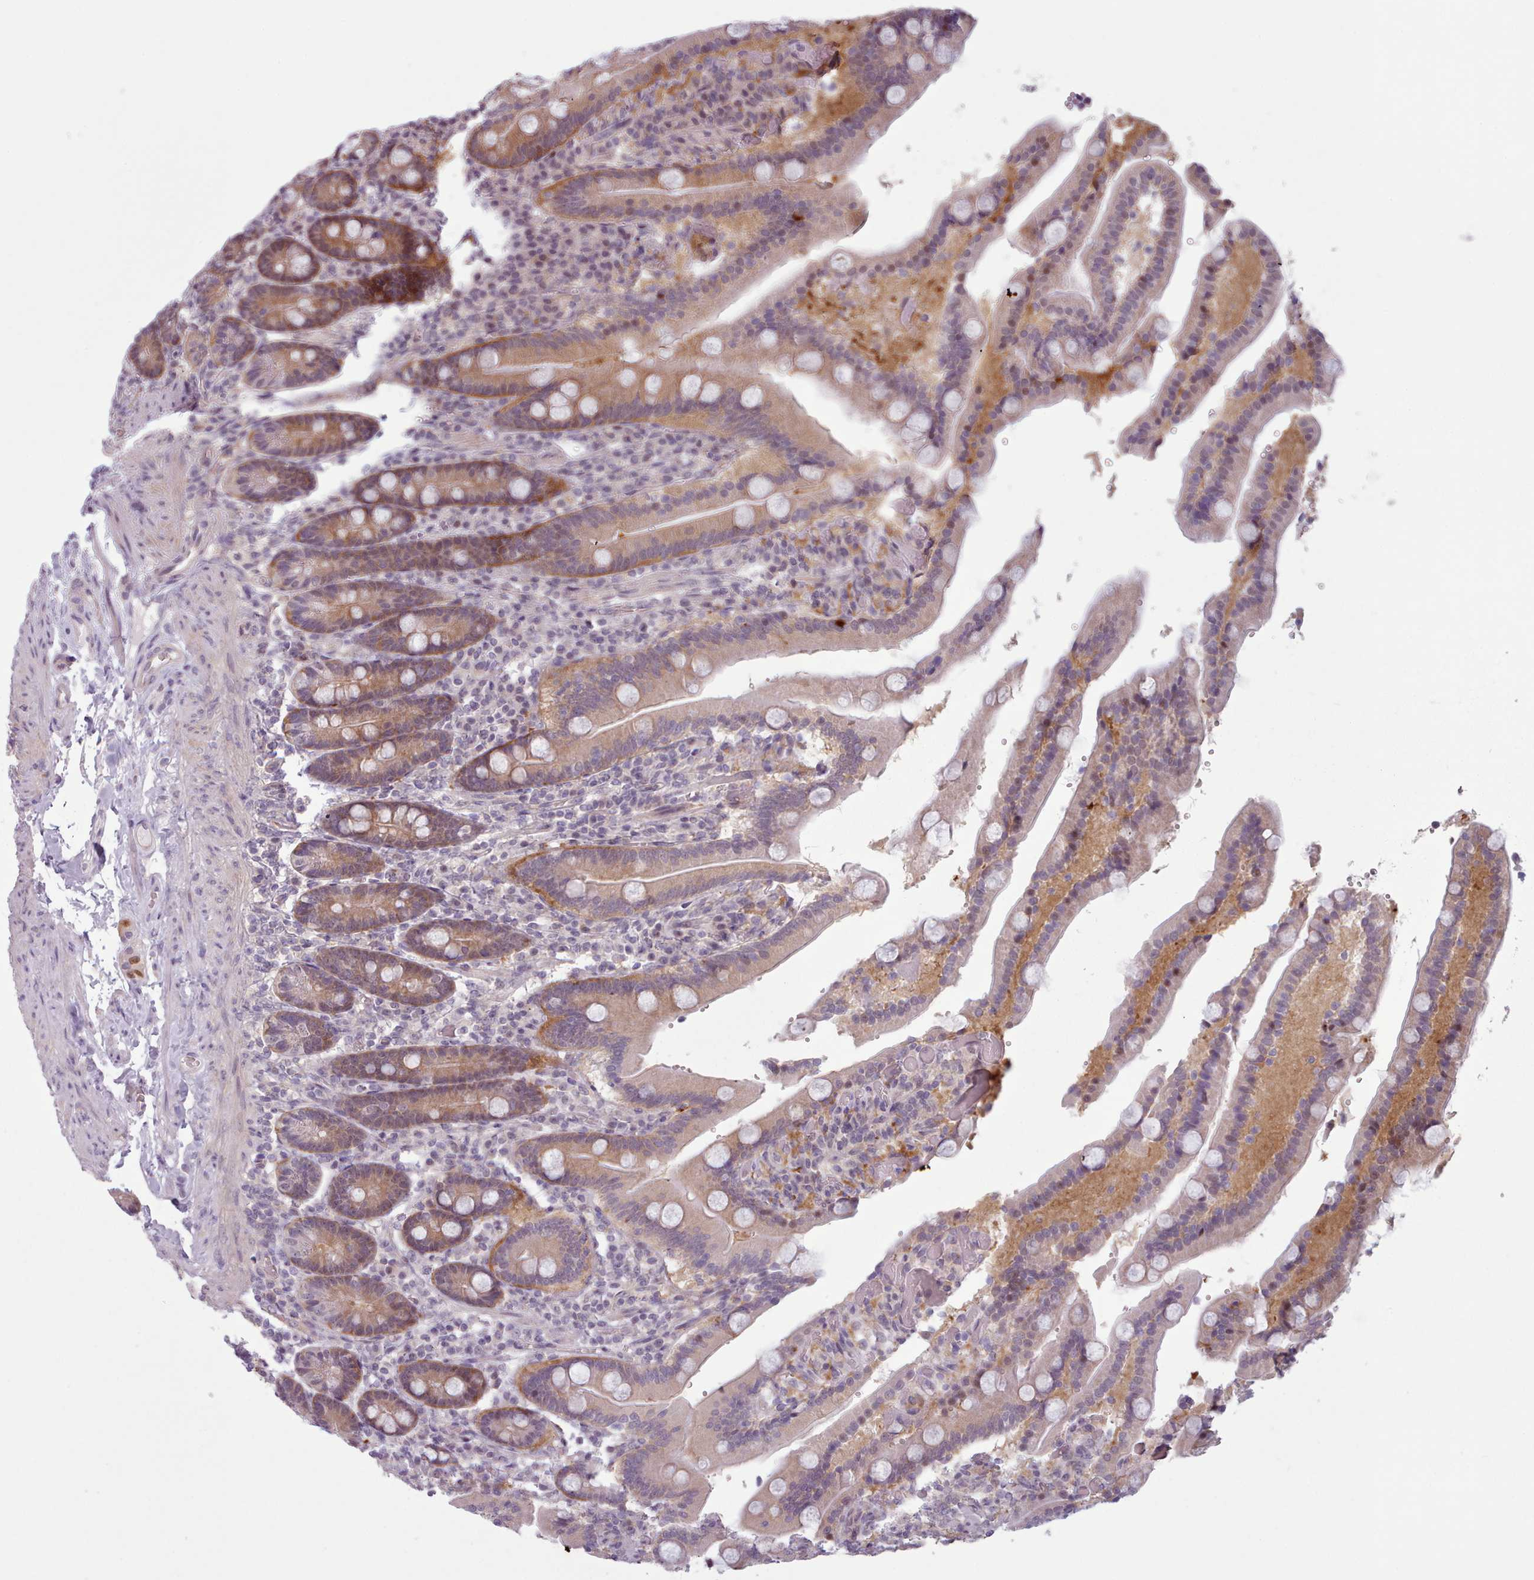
{"staining": {"intensity": "moderate", "quantity": "<25%", "location": "cytoplasmic/membranous"}, "tissue": "duodenum", "cell_type": "Glandular cells", "image_type": "normal", "snomed": [{"axis": "morphology", "description": "Normal tissue, NOS"}, {"axis": "topography", "description": "Duodenum"}], "caption": "Immunohistochemistry (DAB (3,3'-diaminobenzidine)) staining of normal human duodenum demonstrates moderate cytoplasmic/membranous protein staining in about <25% of glandular cells.", "gene": "KBTBD6", "patient": {"sex": "female", "age": 62}}